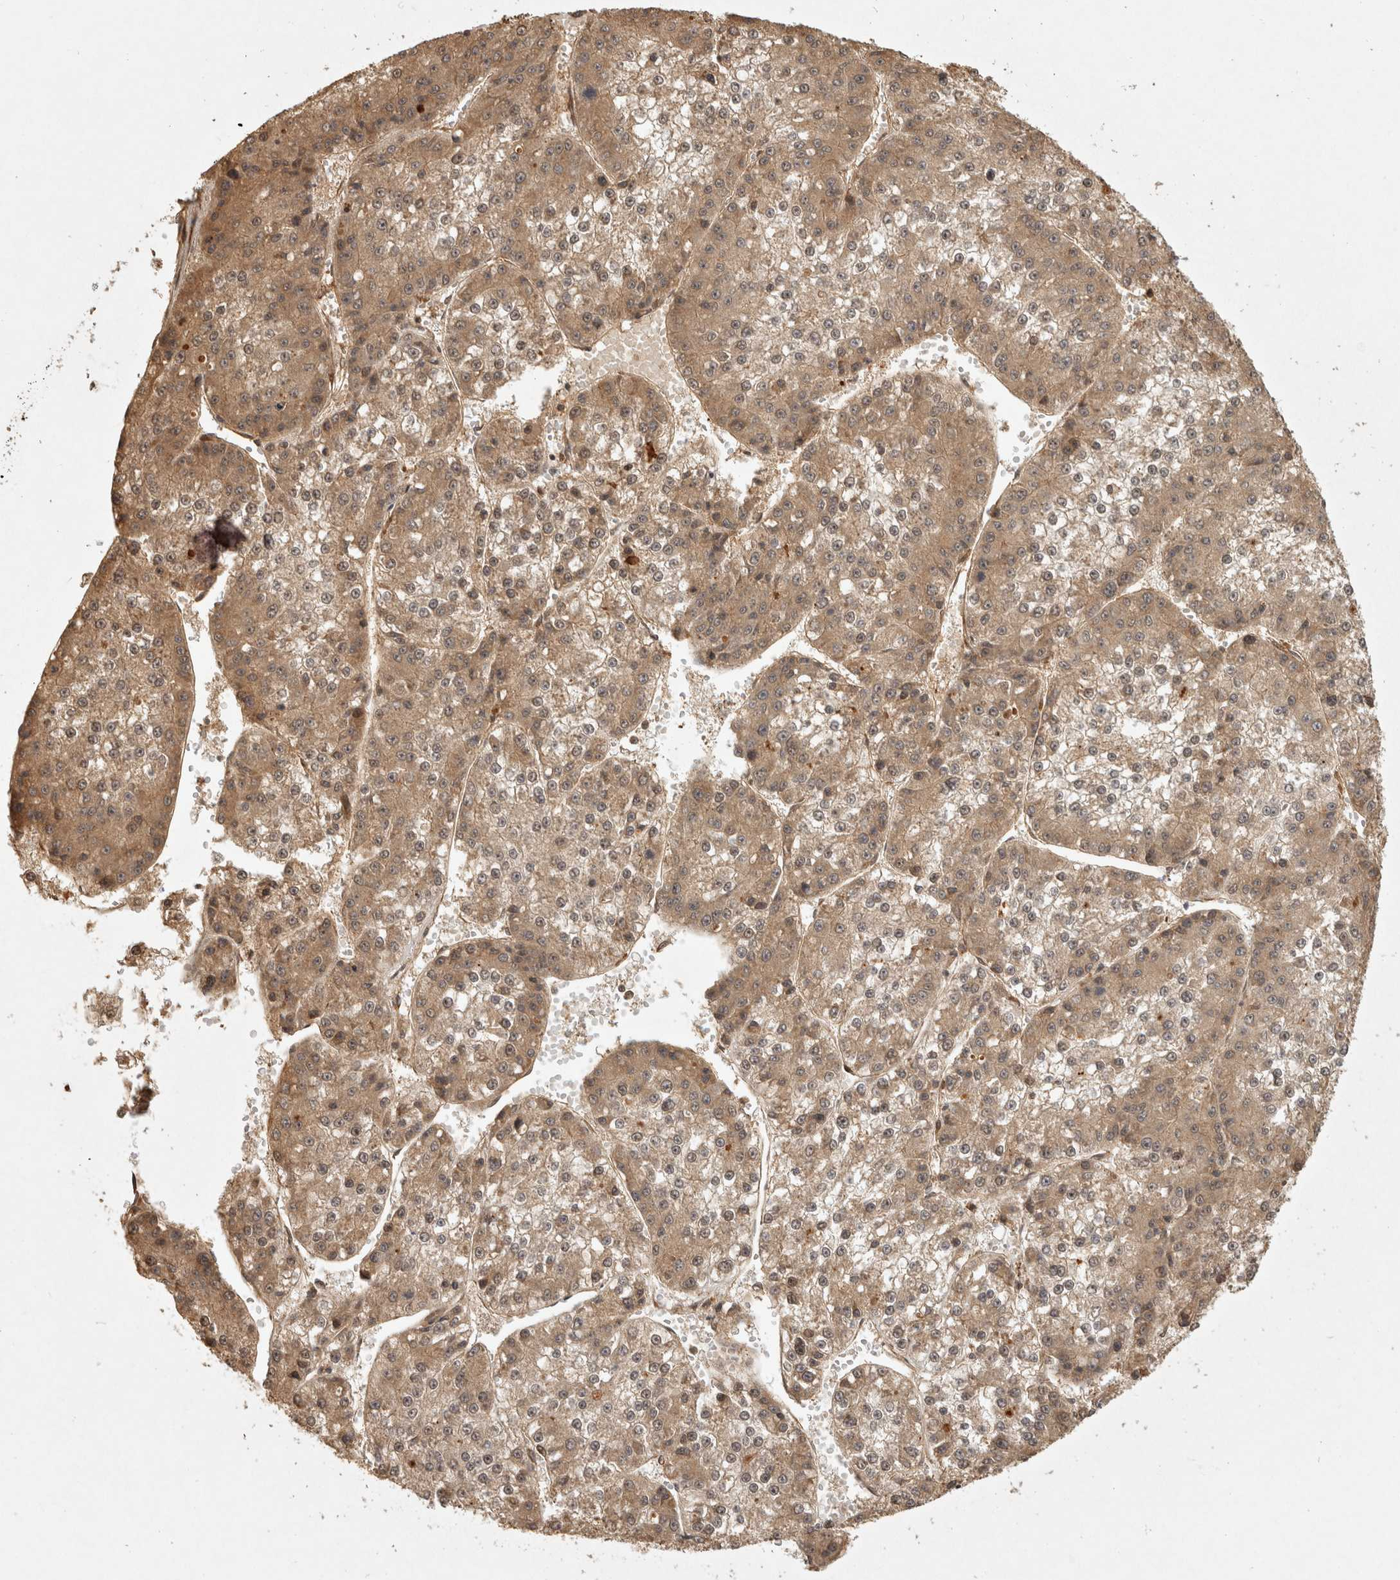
{"staining": {"intensity": "moderate", "quantity": ">75%", "location": "cytoplasmic/membranous"}, "tissue": "liver cancer", "cell_type": "Tumor cells", "image_type": "cancer", "snomed": [{"axis": "morphology", "description": "Carcinoma, Hepatocellular, NOS"}, {"axis": "topography", "description": "Liver"}], "caption": "The photomicrograph shows staining of liver cancer, revealing moderate cytoplasmic/membranous protein staining (brown color) within tumor cells.", "gene": "CAMSAP2", "patient": {"sex": "female", "age": 73}}